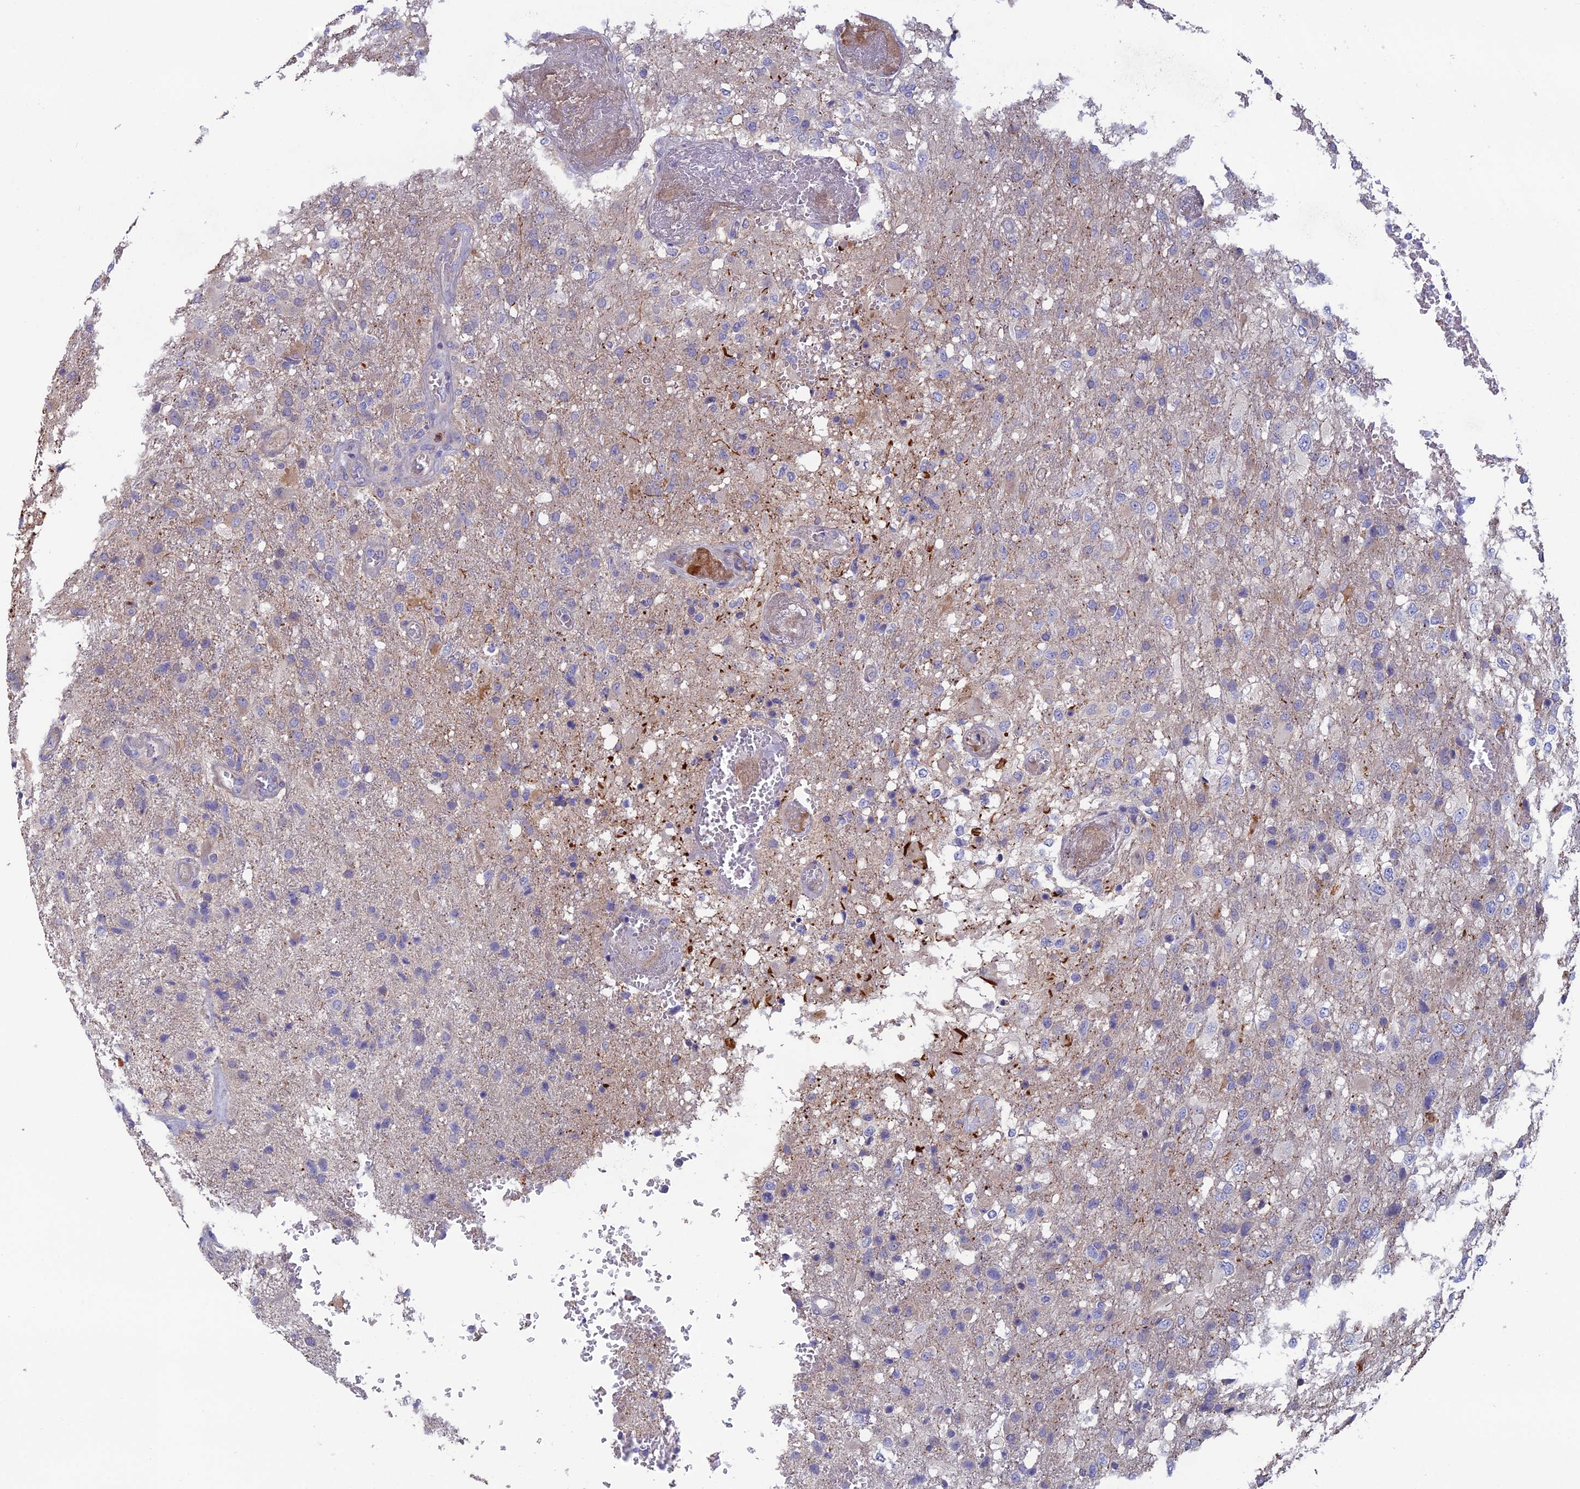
{"staining": {"intensity": "negative", "quantity": "none", "location": "none"}, "tissue": "glioma", "cell_type": "Tumor cells", "image_type": "cancer", "snomed": [{"axis": "morphology", "description": "Glioma, malignant, High grade"}, {"axis": "topography", "description": "Brain"}], "caption": "Tumor cells show no significant protein expression in glioma.", "gene": "C15orf62", "patient": {"sex": "female", "age": 74}}